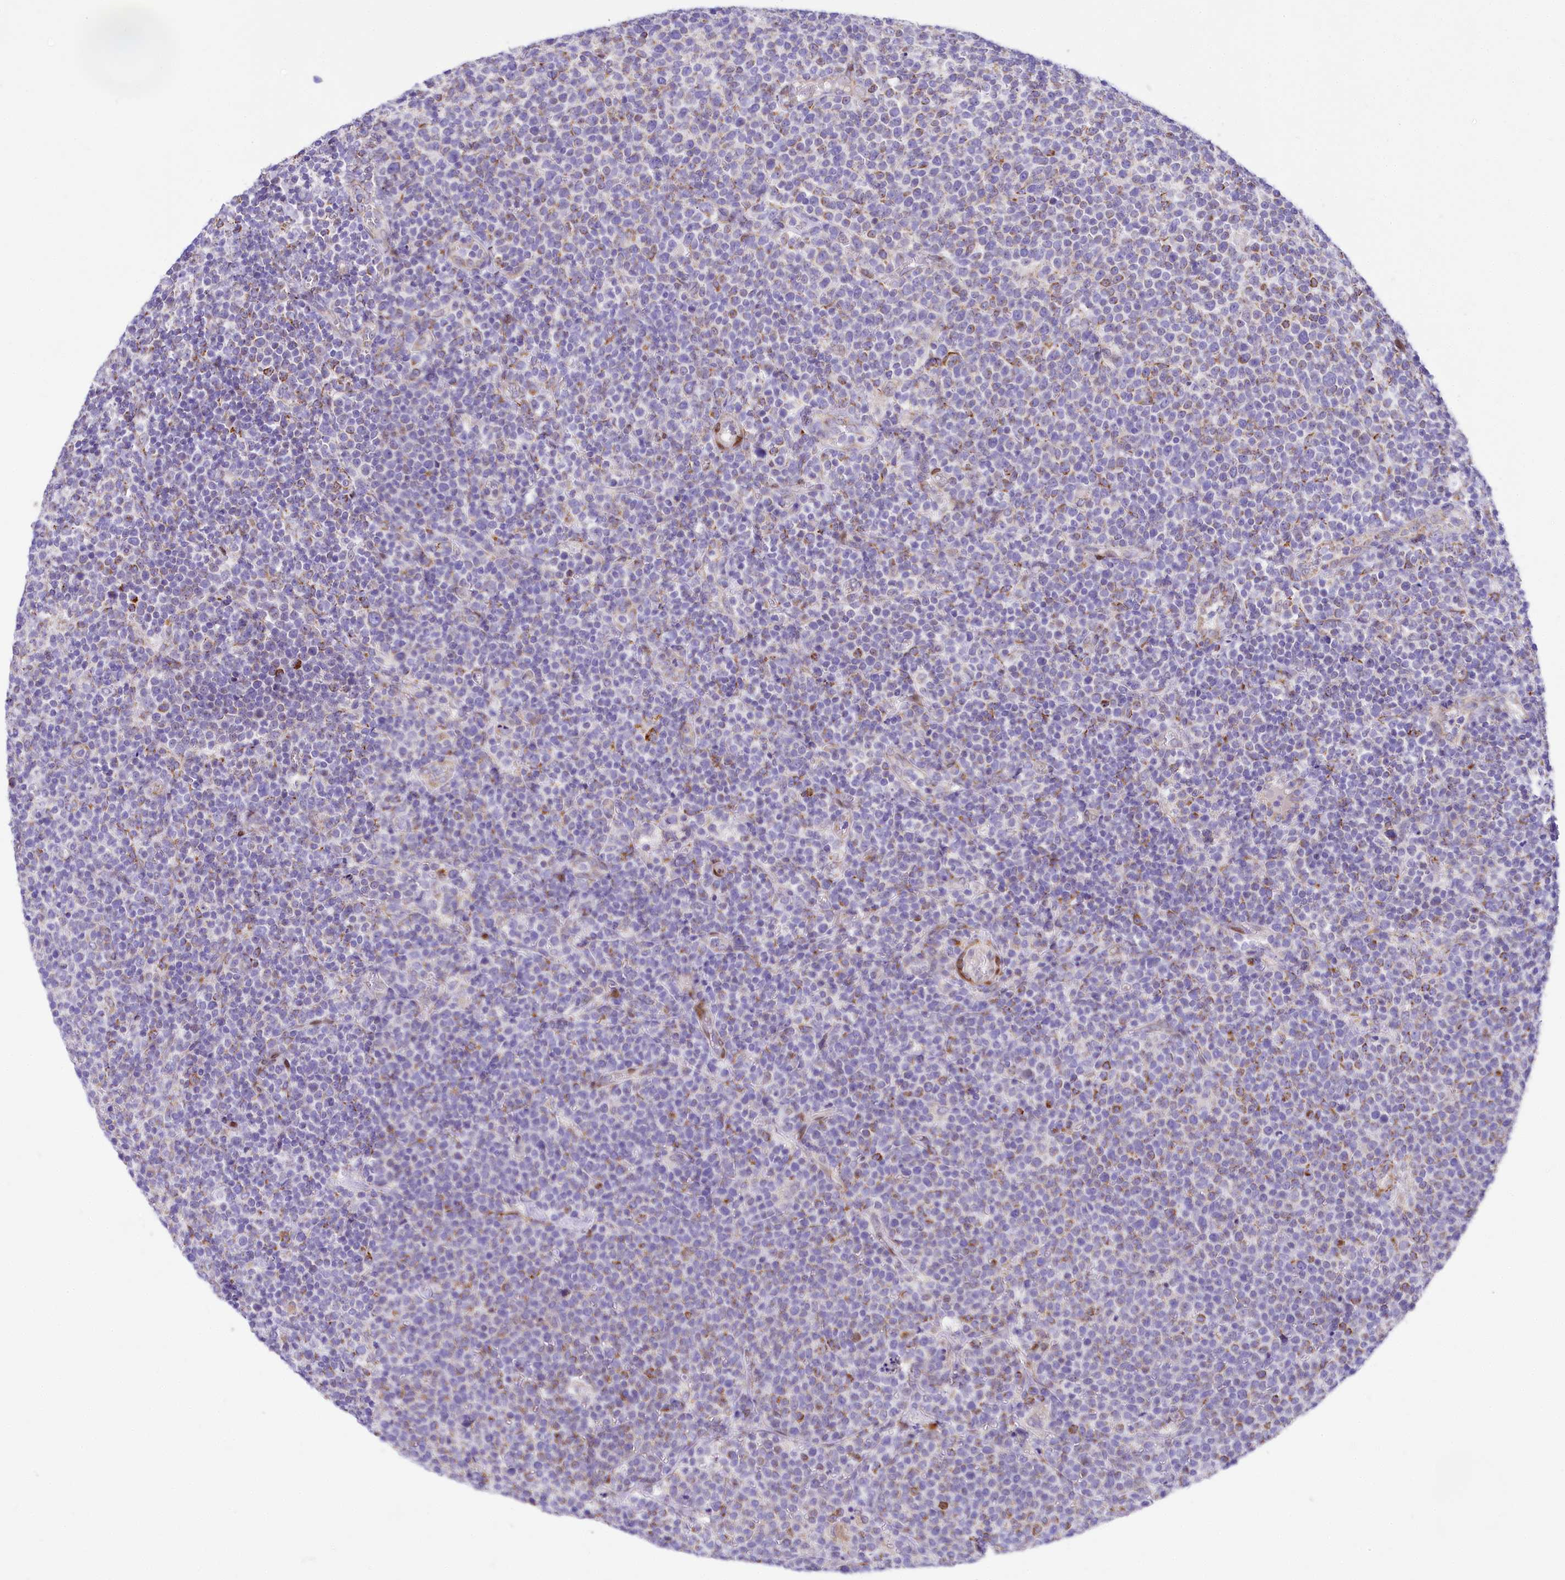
{"staining": {"intensity": "moderate", "quantity": "<25%", "location": "cytoplasmic/membranous"}, "tissue": "lymphoma", "cell_type": "Tumor cells", "image_type": "cancer", "snomed": [{"axis": "morphology", "description": "Malignant lymphoma, non-Hodgkin's type, High grade"}, {"axis": "topography", "description": "Lymph node"}], "caption": "Immunohistochemical staining of lymphoma shows low levels of moderate cytoplasmic/membranous protein expression in approximately <25% of tumor cells.", "gene": "PPIP5K2", "patient": {"sex": "male", "age": 61}}